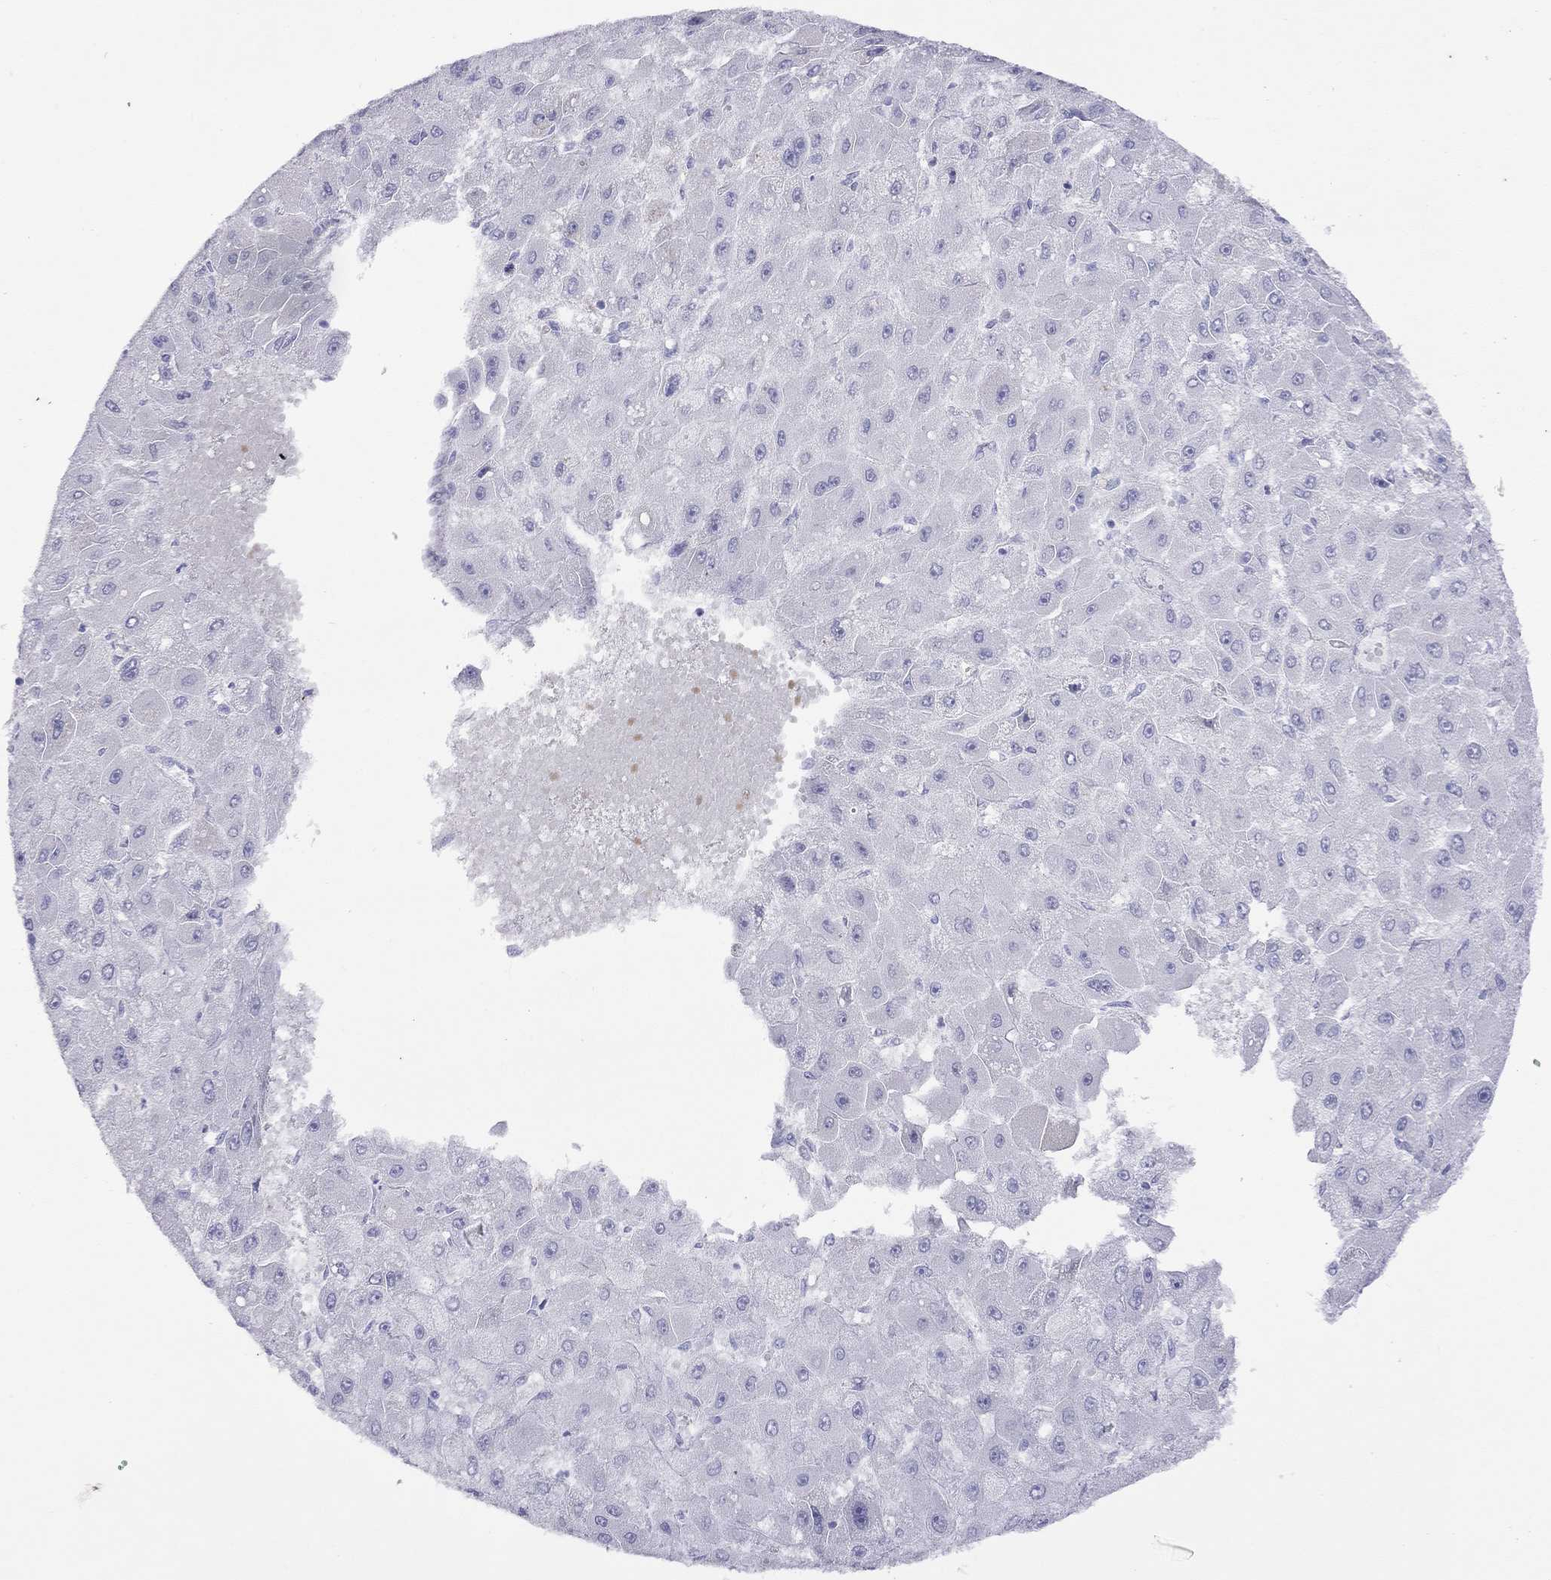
{"staining": {"intensity": "negative", "quantity": "none", "location": "none"}, "tissue": "liver cancer", "cell_type": "Tumor cells", "image_type": "cancer", "snomed": [{"axis": "morphology", "description": "Carcinoma, Hepatocellular, NOS"}, {"axis": "topography", "description": "Liver"}], "caption": "IHC histopathology image of neoplastic tissue: human liver hepatocellular carcinoma stained with DAB (3,3'-diaminobenzidine) exhibits no significant protein positivity in tumor cells.", "gene": "SLC30A8", "patient": {"sex": "female", "age": 25}}